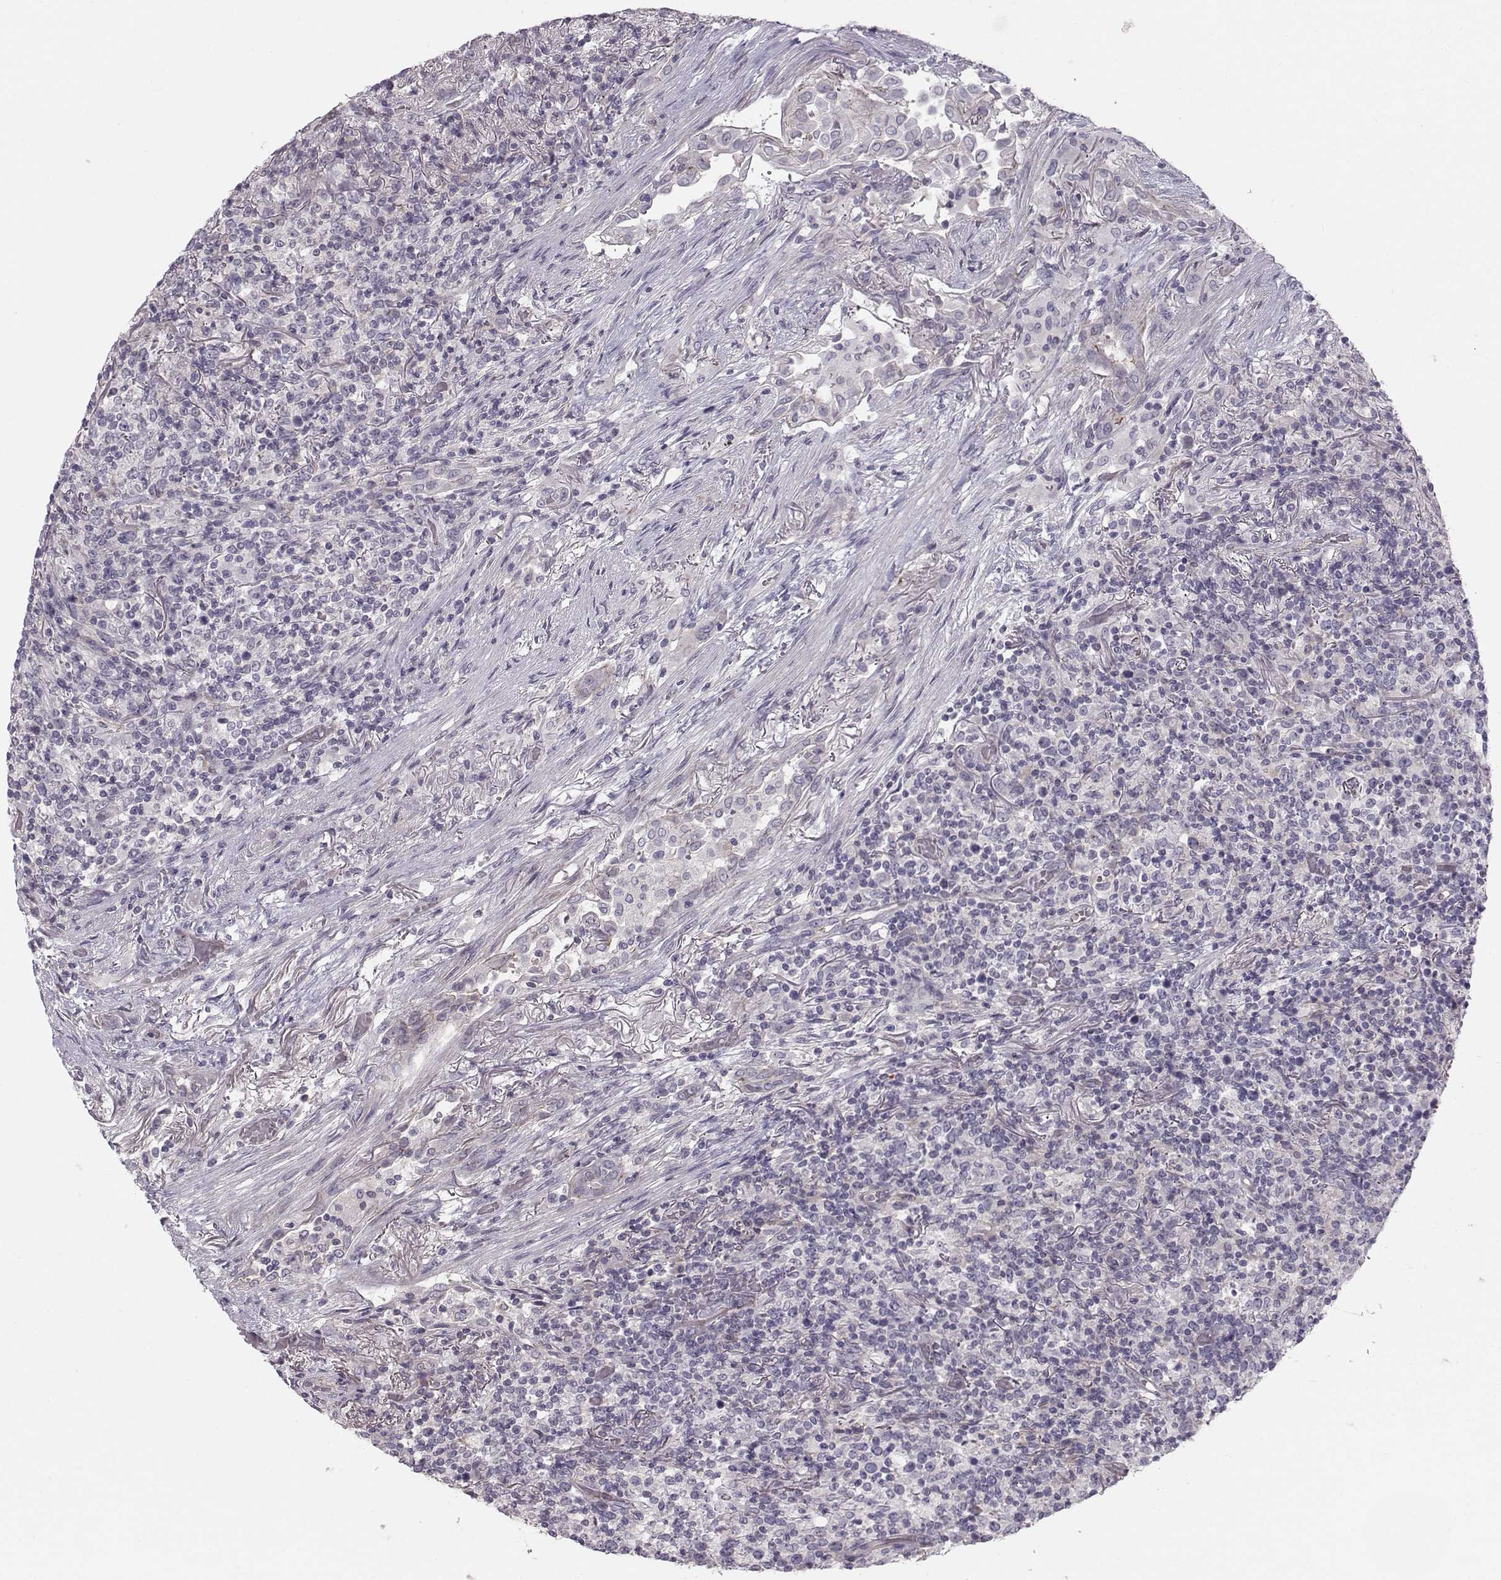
{"staining": {"intensity": "negative", "quantity": "none", "location": "none"}, "tissue": "lymphoma", "cell_type": "Tumor cells", "image_type": "cancer", "snomed": [{"axis": "morphology", "description": "Malignant lymphoma, non-Hodgkin's type, High grade"}, {"axis": "topography", "description": "Lung"}], "caption": "DAB immunohistochemical staining of human malignant lymphoma, non-Hodgkin's type (high-grade) exhibits no significant positivity in tumor cells. (DAB IHC visualized using brightfield microscopy, high magnification).", "gene": "MAST1", "patient": {"sex": "male", "age": 79}}